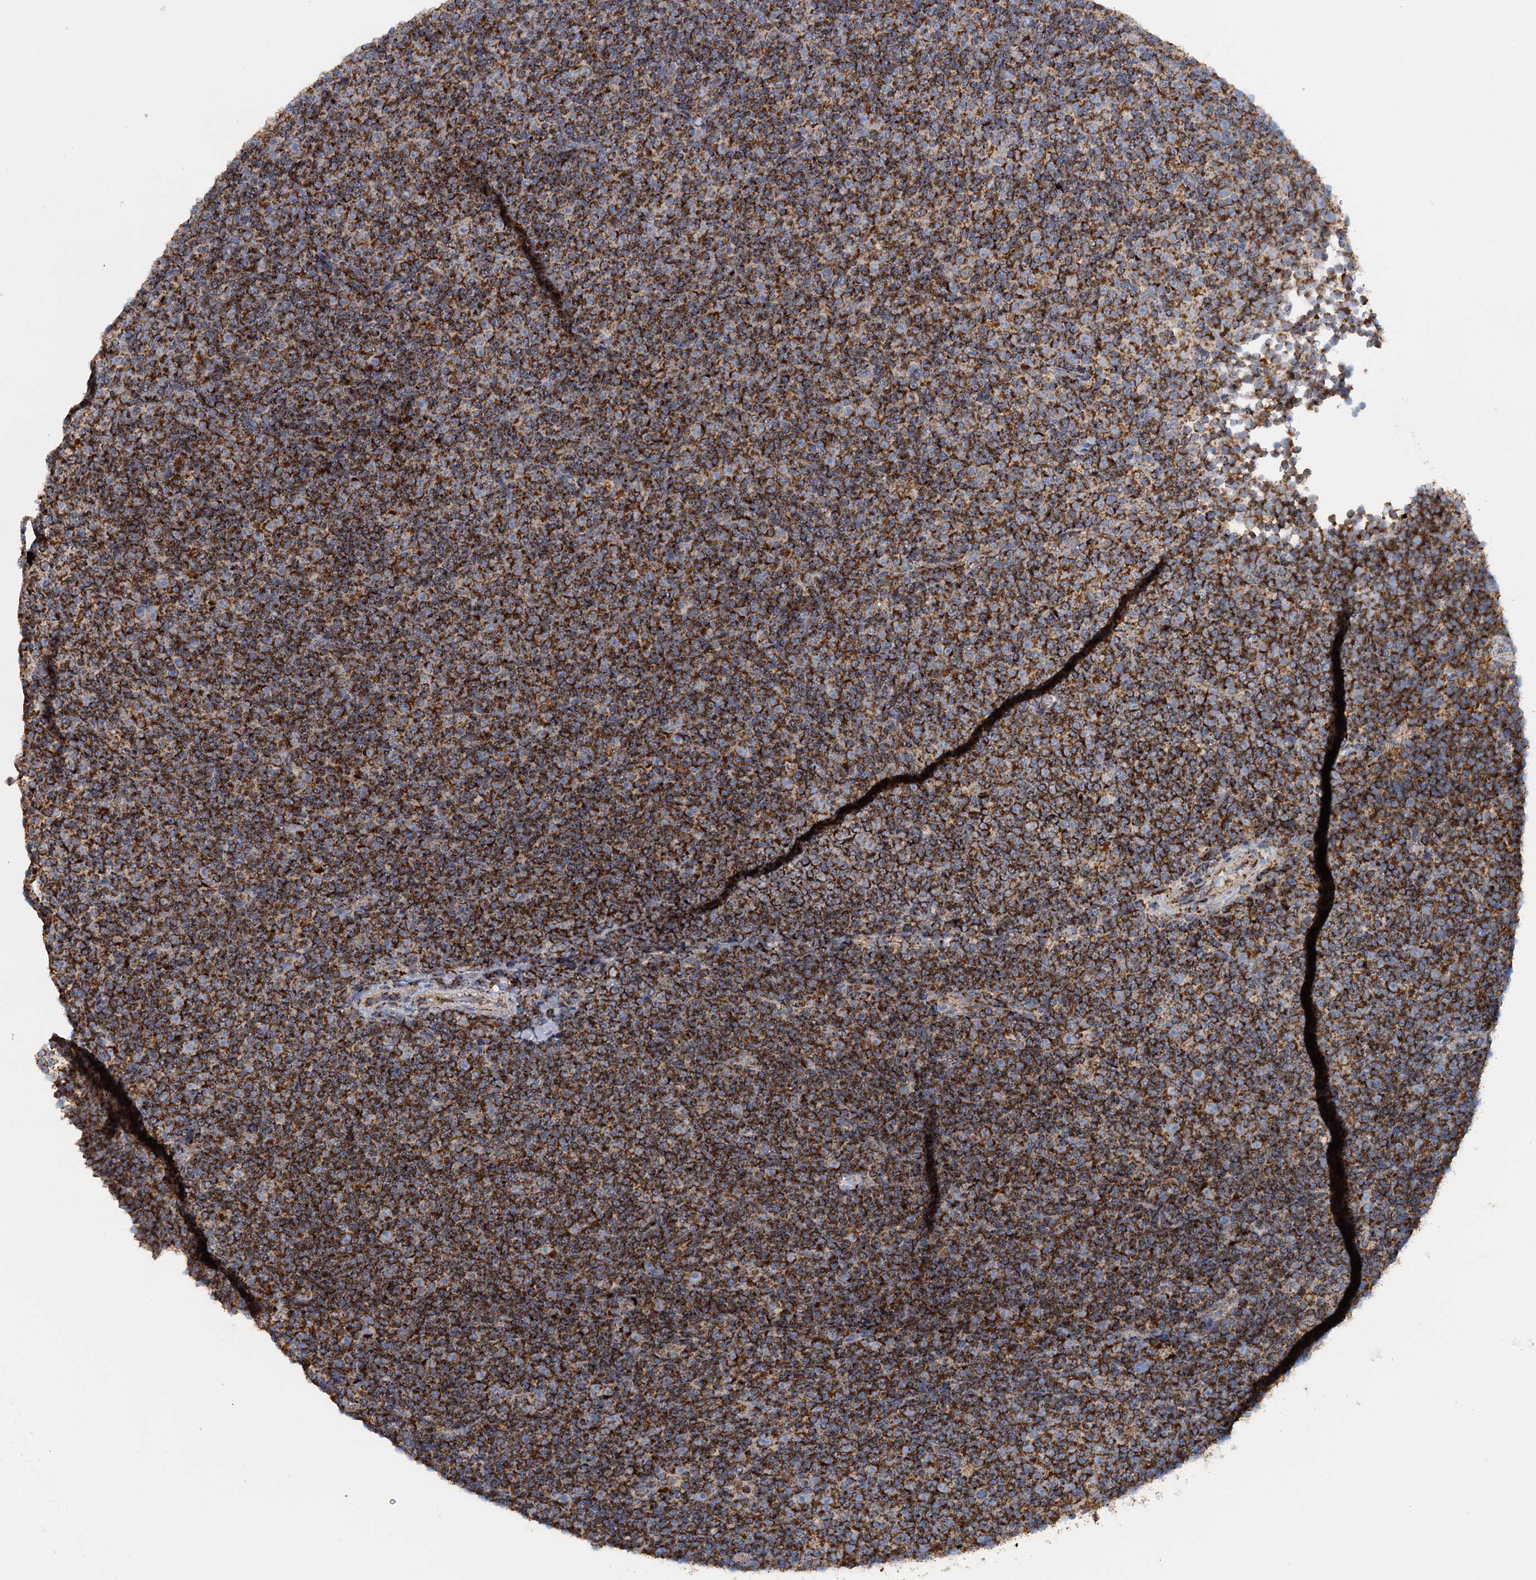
{"staining": {"intensity": "strong", "quantity": ">75%", "location": "cytoplasmic/membranous"}, "tissue": "lymphoma", "cell_type": "Tumor cells", "image_type": "cancer", "snomed": [{"axis": "morphology", "description": "Malignant lymphoma, non-Hodgkin's type, Low grade"}, {"axis": "topography", "description": "Lymph node"}], "caption": "Low-grade malignant lymphoma, non-Hodgkin's type stained with IHC demonstrates strong cytoplasmic/membranous staining in about >75% of tumor cells.", "gene": "GTPBP3", "patient": {"sex": "female", "age": 67}}